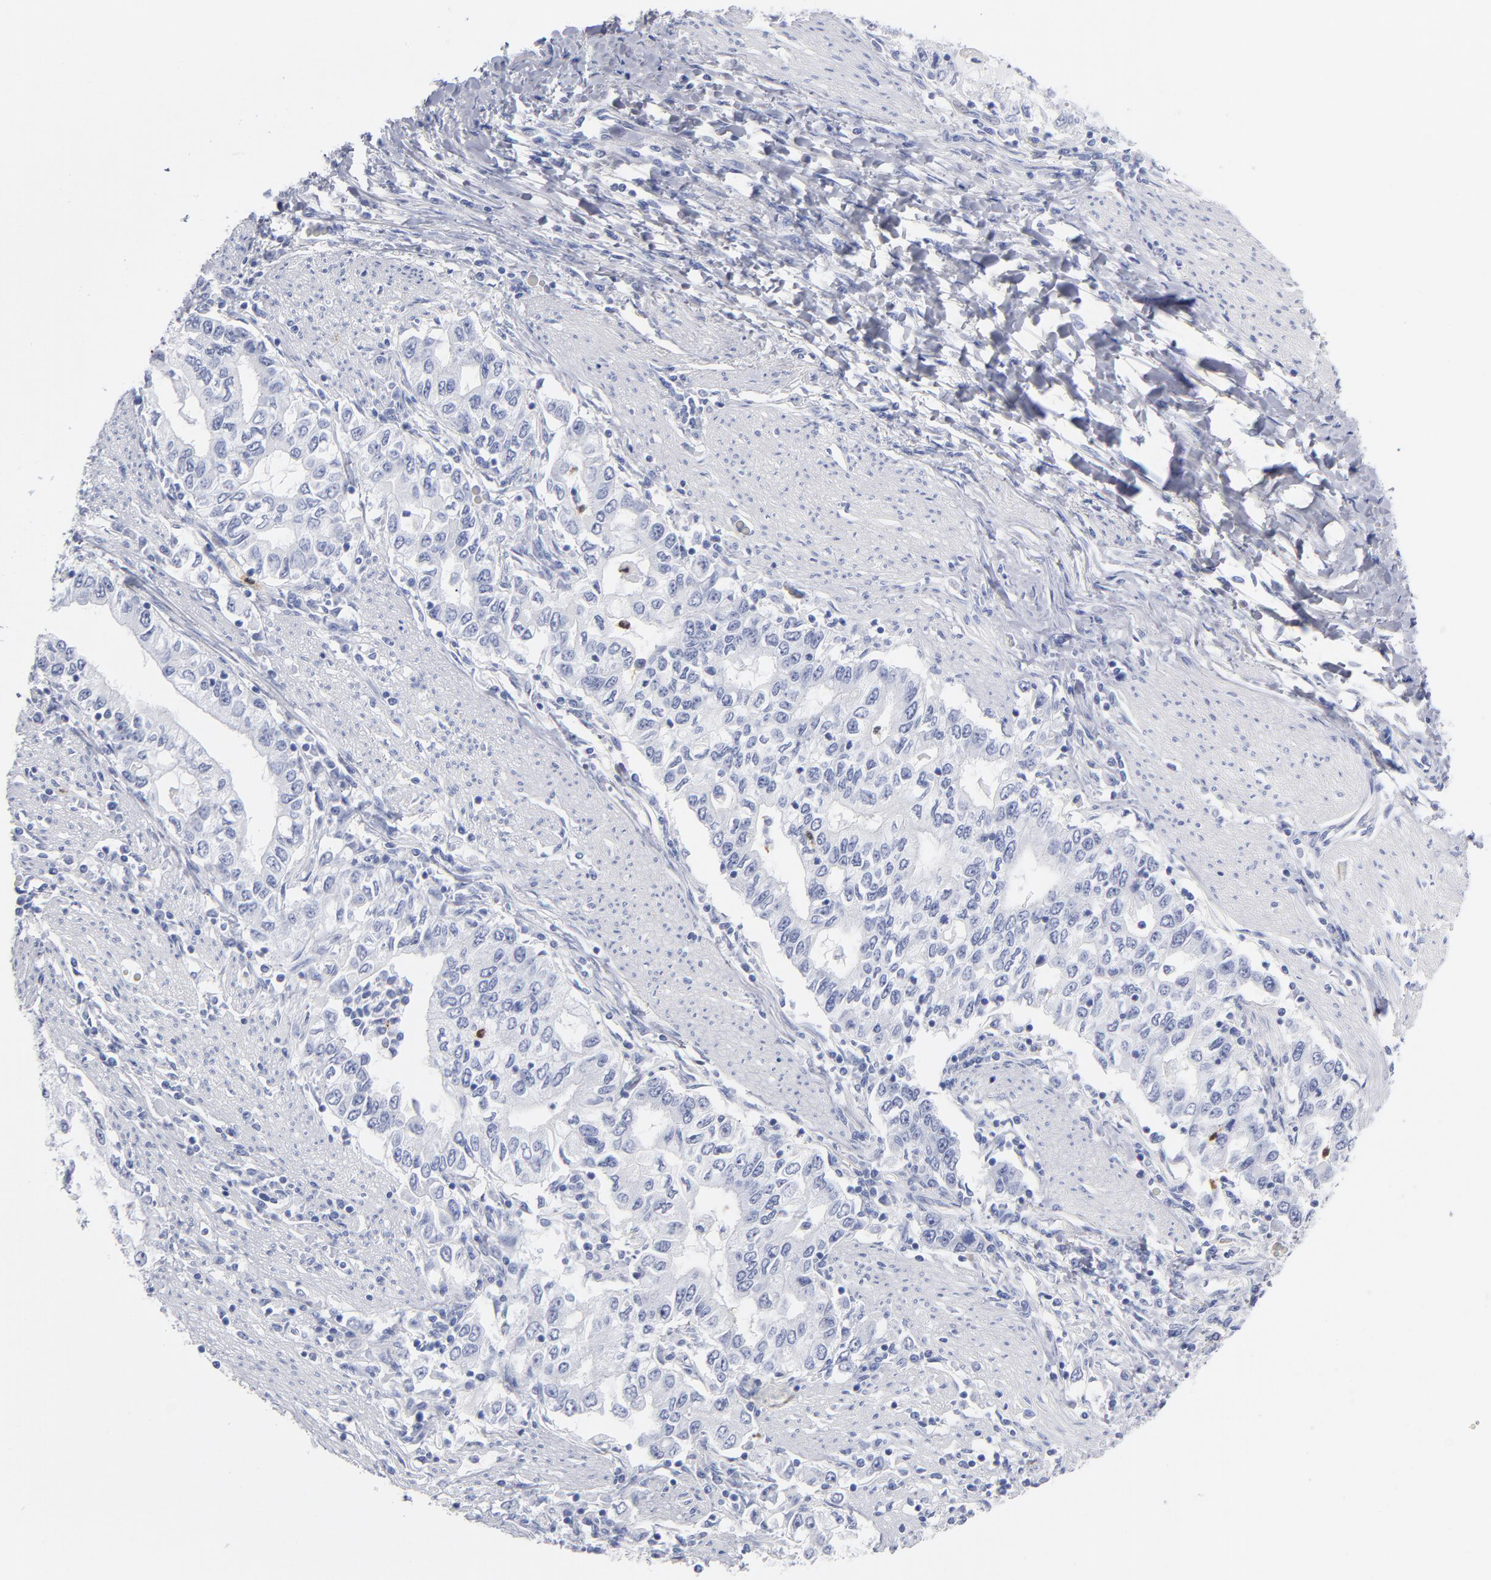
{"staining": {"intensity": "negative", "quantity": "none", "location": "none"}, "tissue": "stomach cancer", "cell_type": "Tumor cells", "image_type": "cancer", "snomed": [{"axis": "morphology", "description": "Adenocarcinoma, NOS"}, {"axis": "topography", "description": "Stomach, lower"}], "caption": "A high-resolution photomicrograph shows immunohistochemistry staining of stomach adenocarcinoma, which shows no significant staining in tumor cells. (Immunohistochemistry, brightfield microscopy, high magnification).", "gene": "ARG1", "patient": {"sex": "female", "age": 72}}